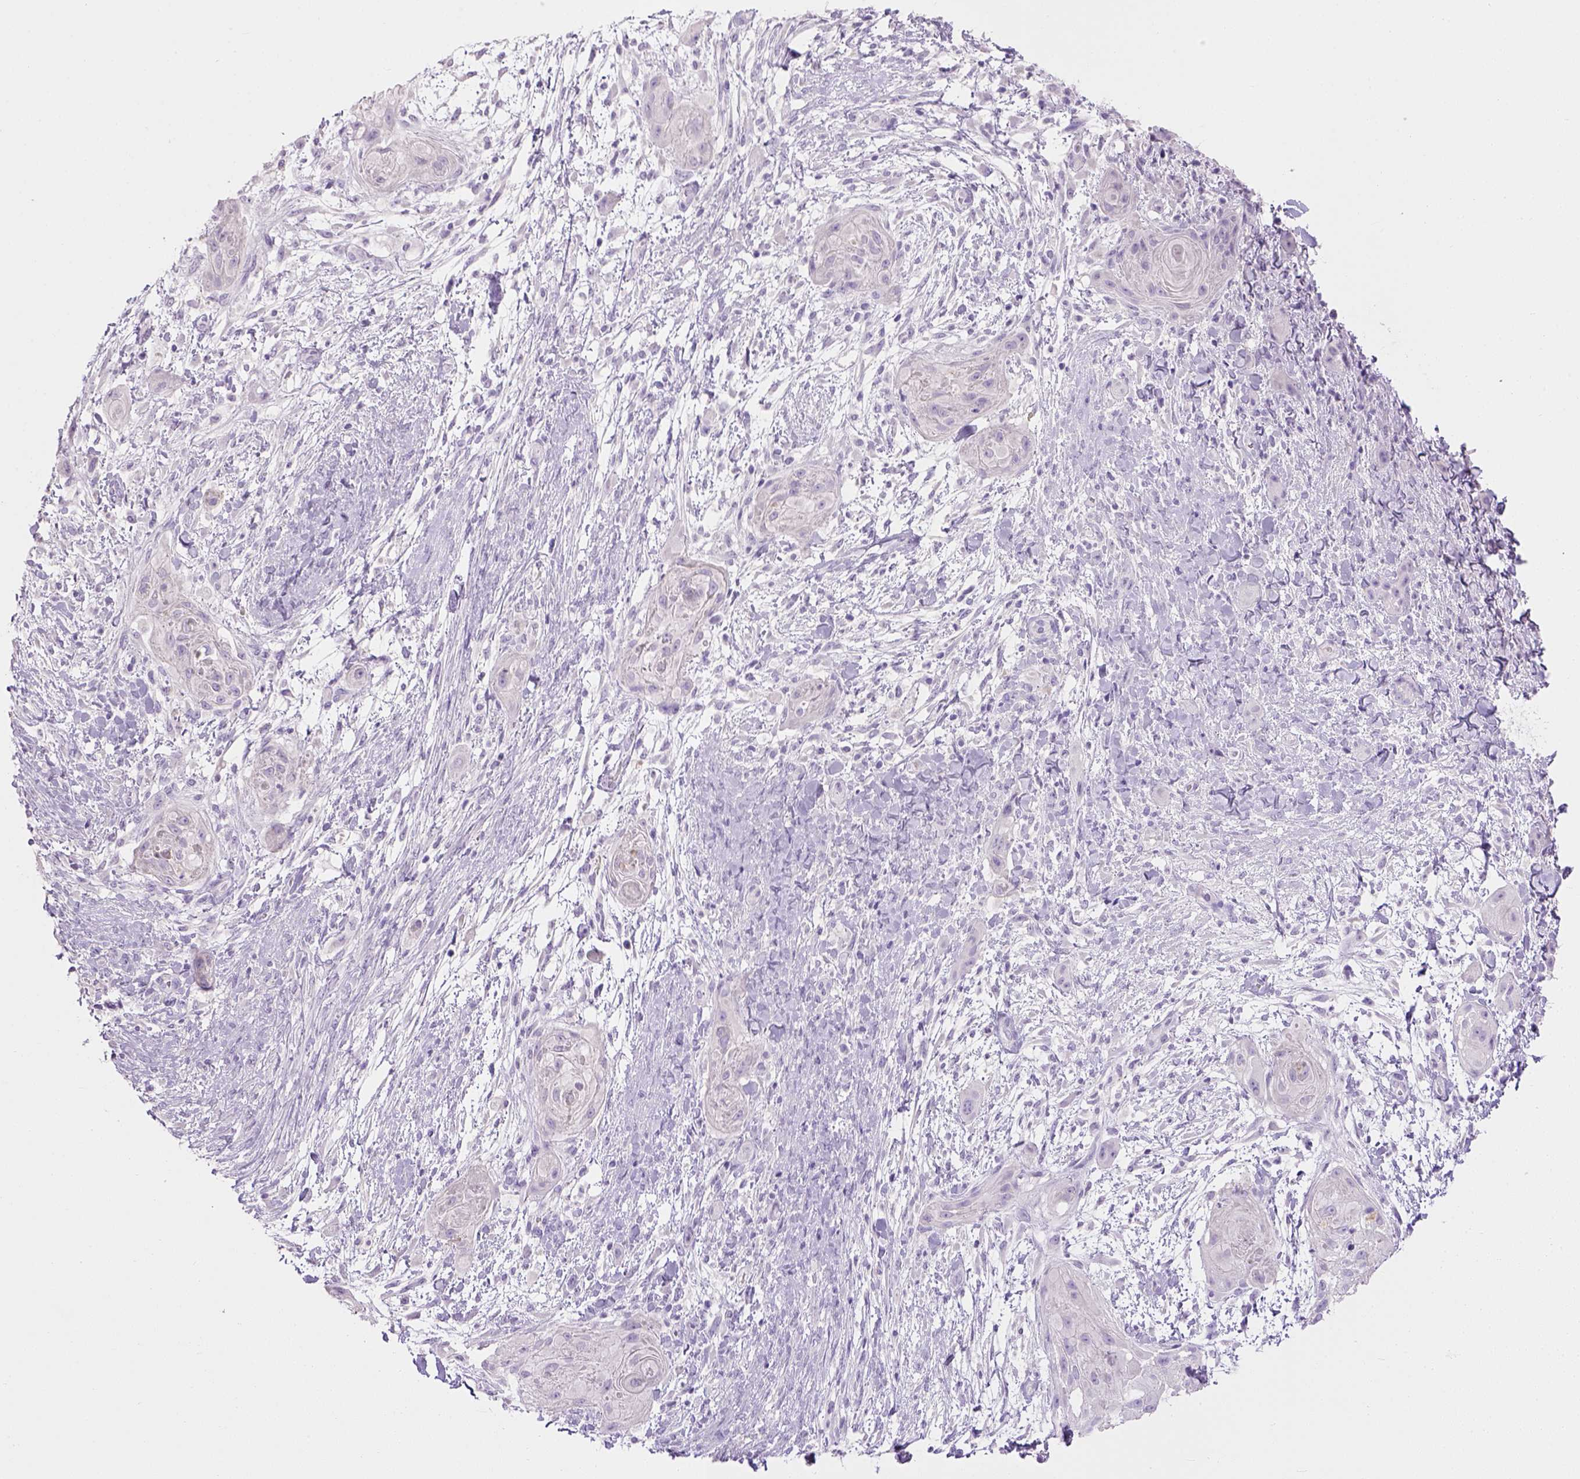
{"staining": {"intensity": "negative", "quantity": "none", "location": "none"}, "tissue": "skin cancer", "cell_type": "Tumor cells", "image_type": "cancer", "snomed": [{"axis": "morphology", "description": "Squamous cell carcinoma, NOS"}, {"axis": "topography", "description": "Skin"}], "caption": "A high-resolution image shows immunohistochemistry (IHC) staining of skin cancer (squamous cell carcinoma), which displays no significant staining in tumor cells.", "gene": "CYP24A1", "patient": {"sex": "male", "age": 62}}